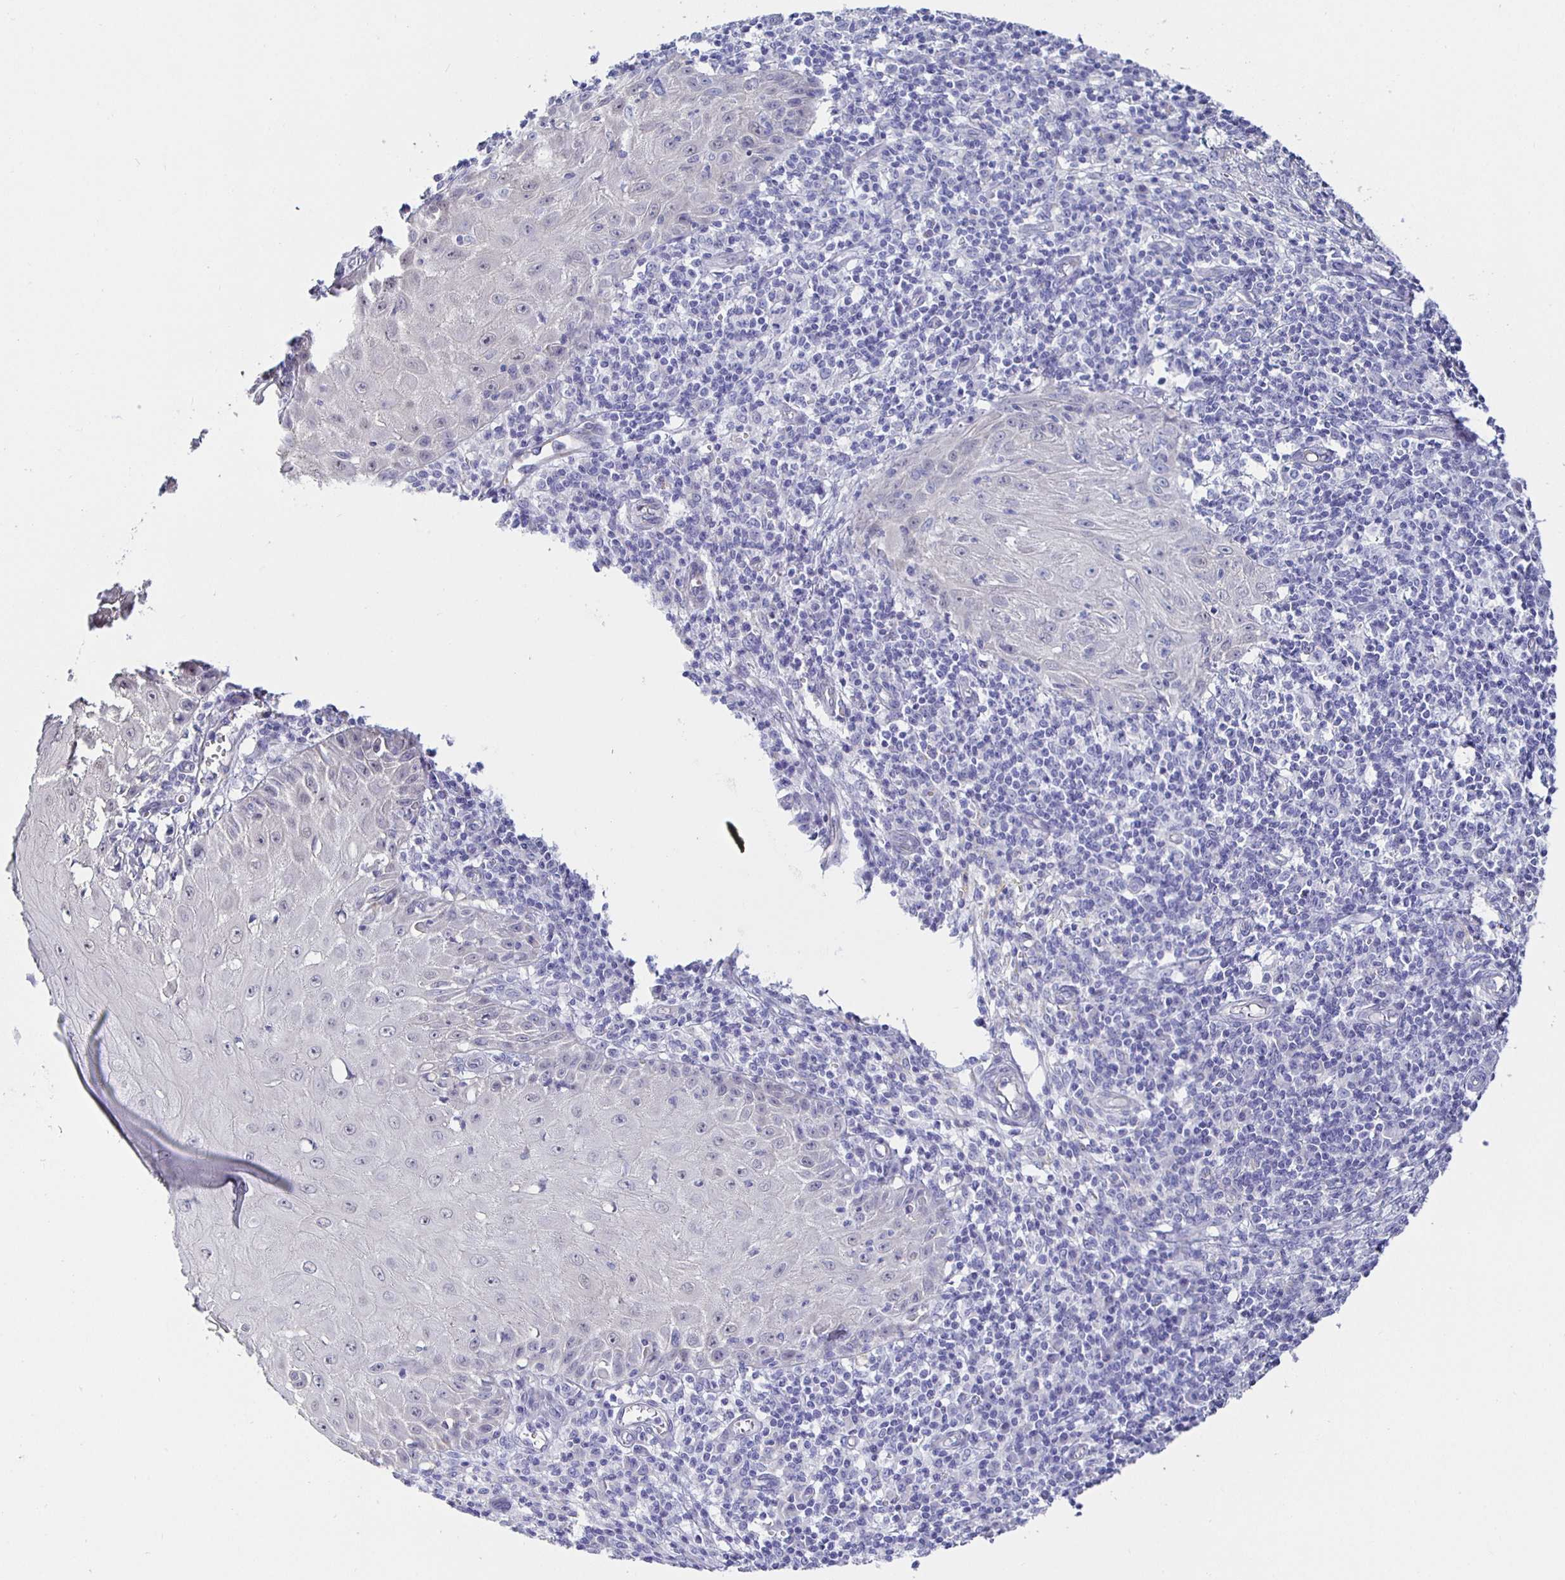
{"staining": {"intensity": "negative", "quantity": "none", "location": "none"}, "tissue": "skin cancer", "cell_type": "Tumor cells", "image_type": "cancer", "snomed": [{"axis": "morphology", "description": "Squamous cell carcinoma, NOS"}, {"axis": "topography", "description": "Skin"}], "caption": "Immunohistochemistry micrograph of neoplastic tissue: skin cancer (squamous cell carcinoma) stained with DAB (3,3'-diaminobenzidine) exhibits no significant protein staining in tumor cells.", "gene": "HSPA4L", "patient": {"sex": "female", "age": 73}}